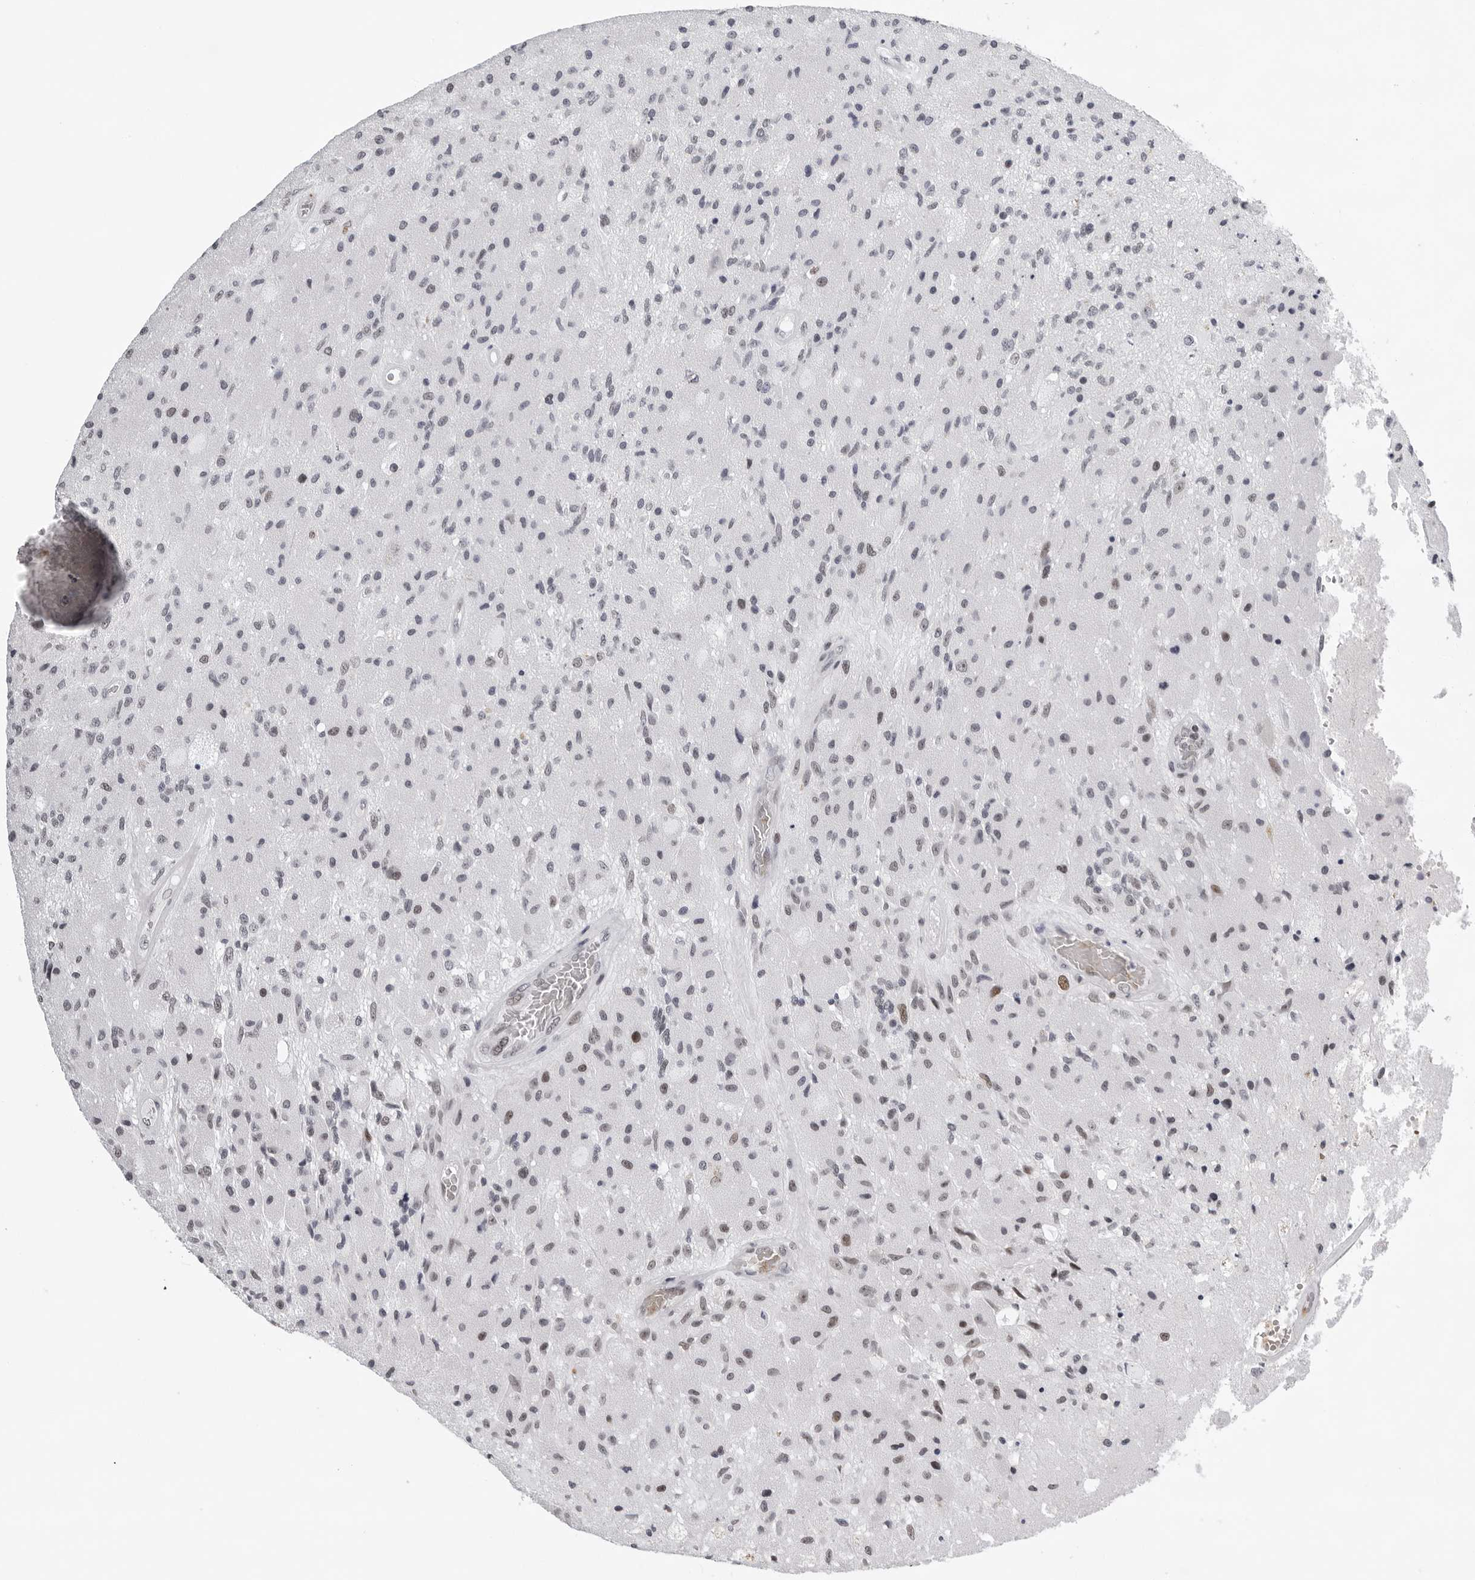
{"staining": {"intensity": "weak", "quantity": "<25%", "location": "nuclear"}, "tissue": "glioma", "cell_type": "Tumor cells", "image_type": "cancer", "snomed": [{"axis": "morphology", "description": "Normal tissue, NOS"}, {"axis": "morphology", "description": "Glioma, malignant, High grade"}, {"axis": "topography", "description": "Cerebral cortex"}], "caption": "High magnification brightfield microscopy of glioma stained with DAB (brown) and counterstained with hematoxylin (blue): tumor cells show no significant staining.", "gene": "USP1", "patient": {"sex": "male", "age": 77}}